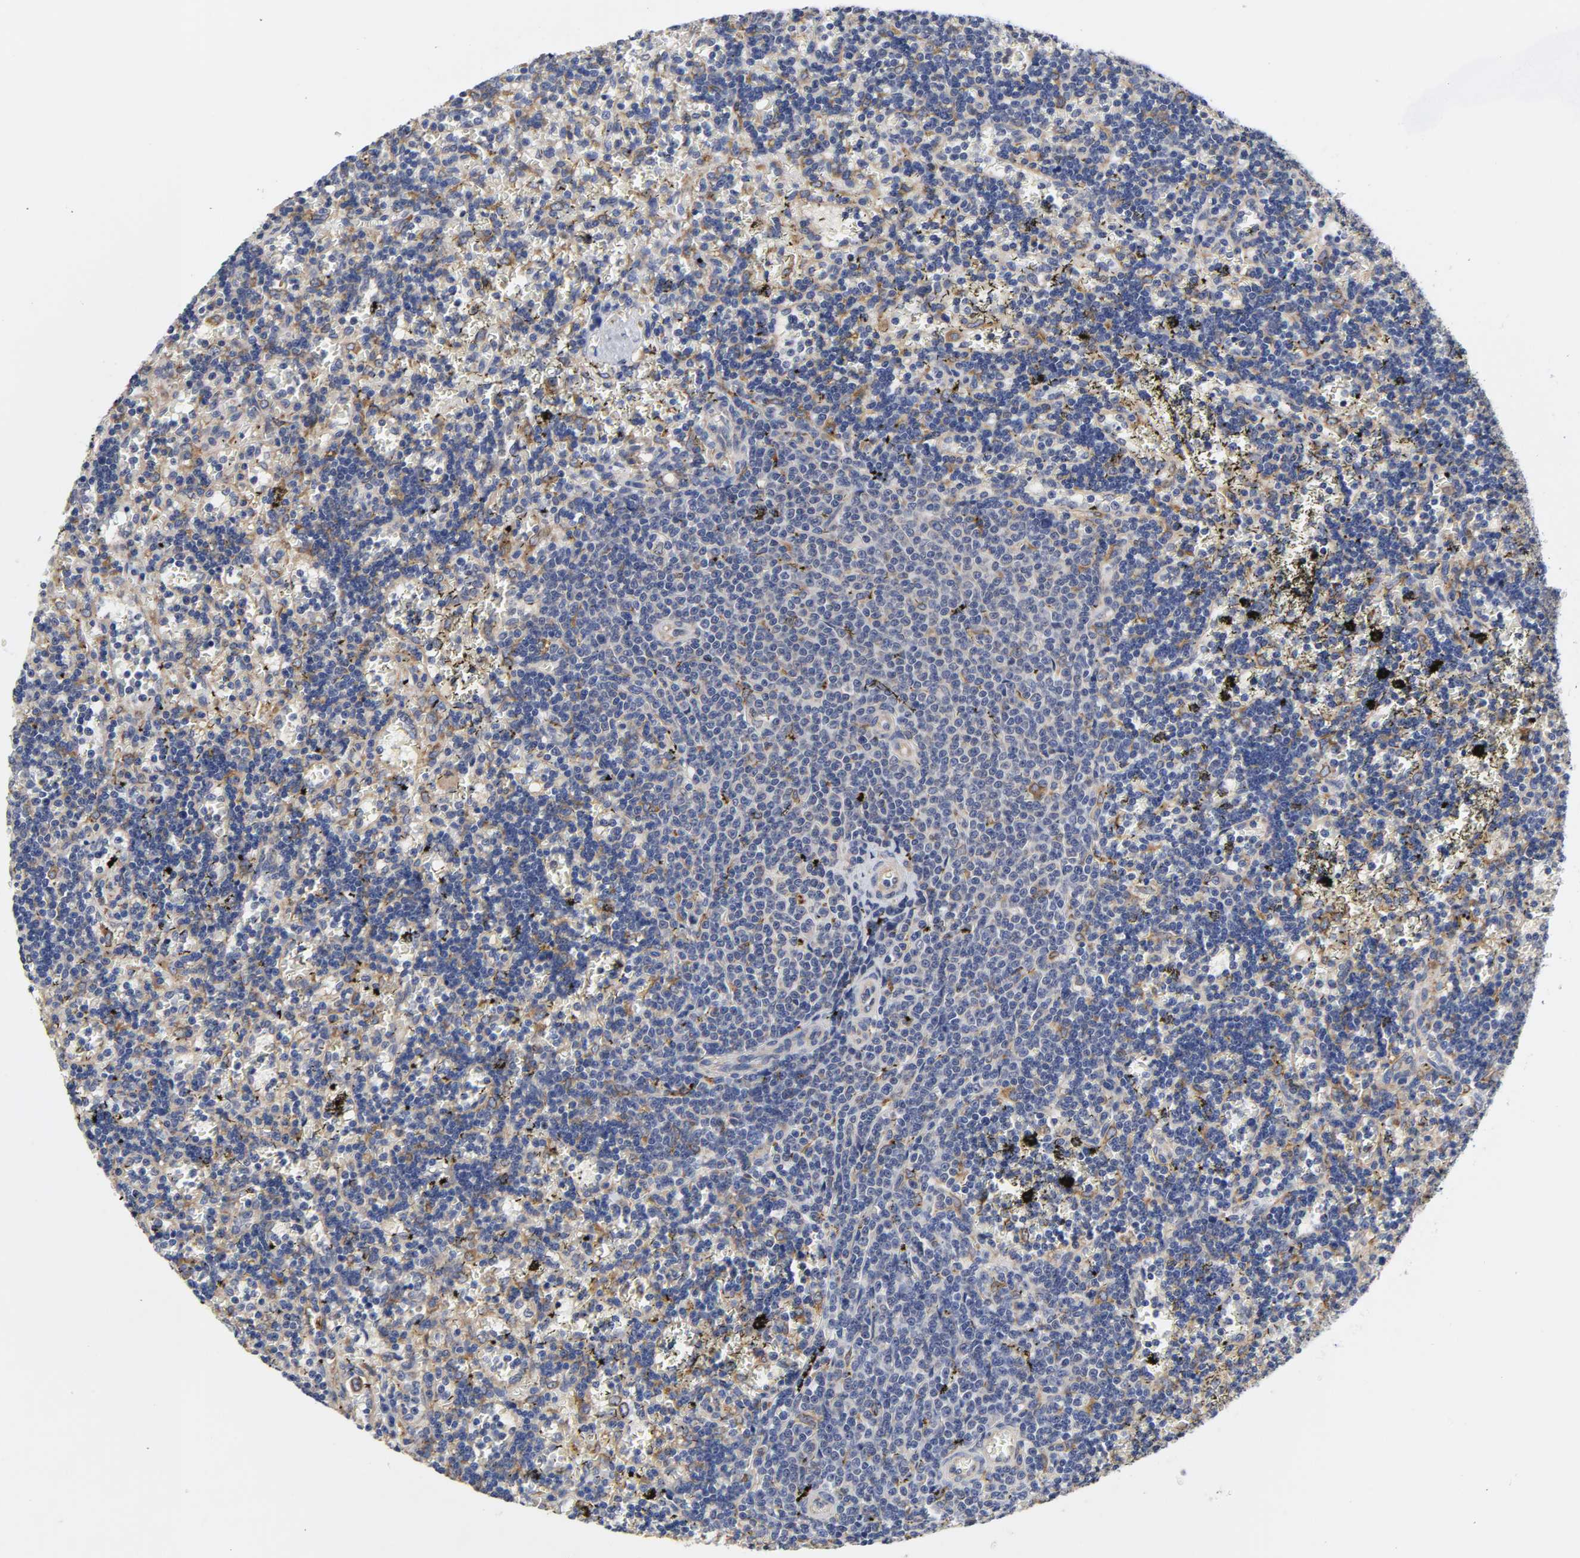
{"staining": {"intensity": "moderate", "quantity": "25%-75%", "location": "cytoplasmic/membranous"}, "tissue": "lymphoma", "cell_type": "Tumor cells", "image_type": "cancer", "snomed": [{"axis": "morphology", "description": "Malignant lymphoma, non-Hodgkin's type, Low grade"}, {"axis": "topography", "description": "Spleen"}], "caption": "Protein staining of lymphoma tissue exhibits moderate cytoplasmic/membranous positivity in about 25%-75% of tumor cells.", "gene": "HCK", "patient": {"sex": "male", "age": 60}}